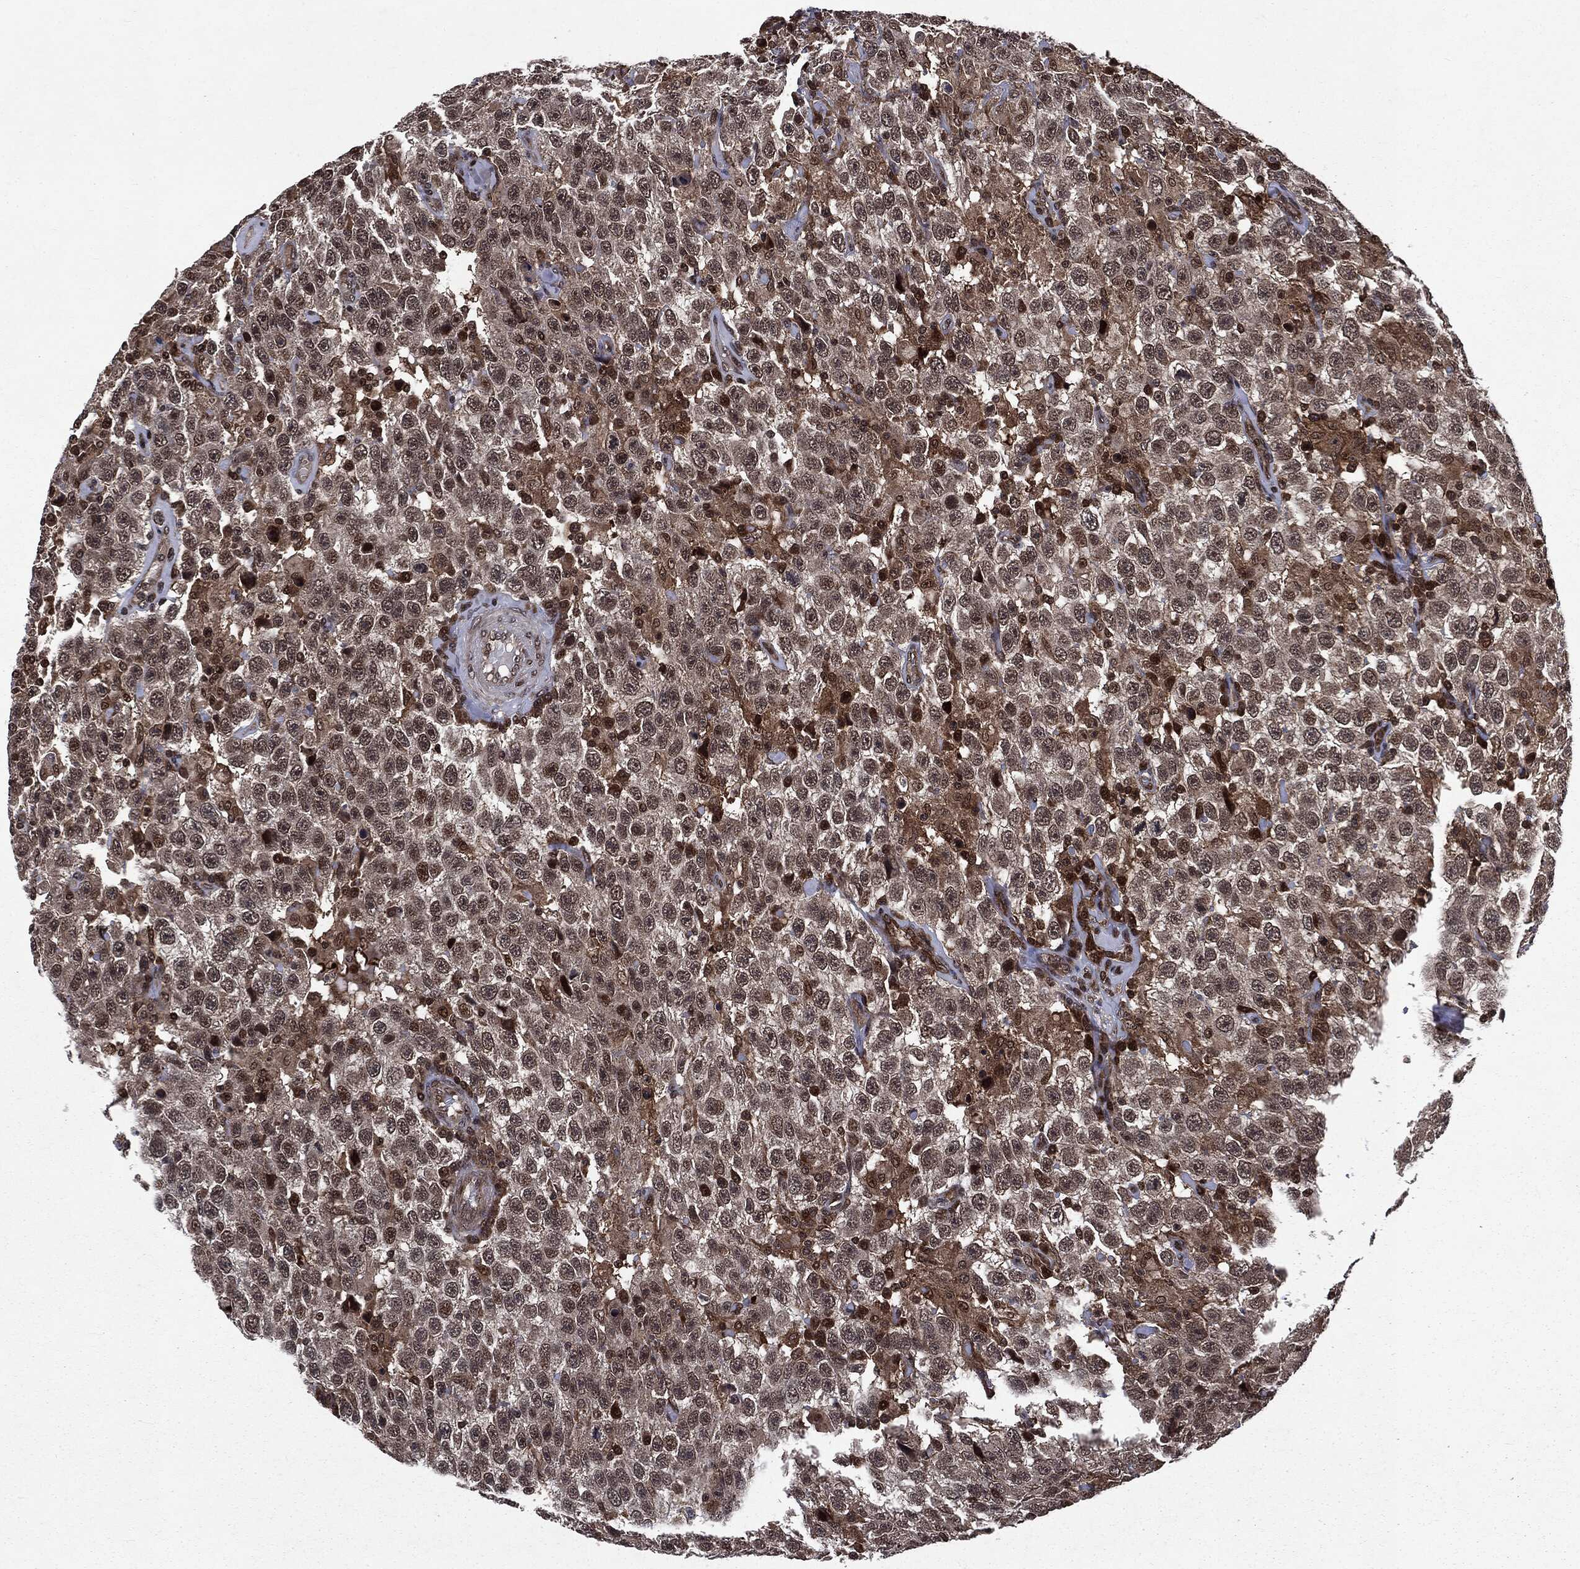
{"staining": {"intensity": "moderate", "quantity": "25%-75%", "location": "cytoplasmic/membranous,nuclear"}, "tissue": "testis cancer", "cell_type": "Tumor cells", "image_type": "cancer", "snomed": [{"axis": "morphology", "description": "Seminoma, NOS"}, {"axis": "topography", "description": "Testis"}], "caption": "A brown stain highlights moderate cytoplasmic/membranous and nuclear expression of a protein in human testis seminoma tumor cells.", "gene": "STAU2", "patient": {"sex": "male", "age": 41}}